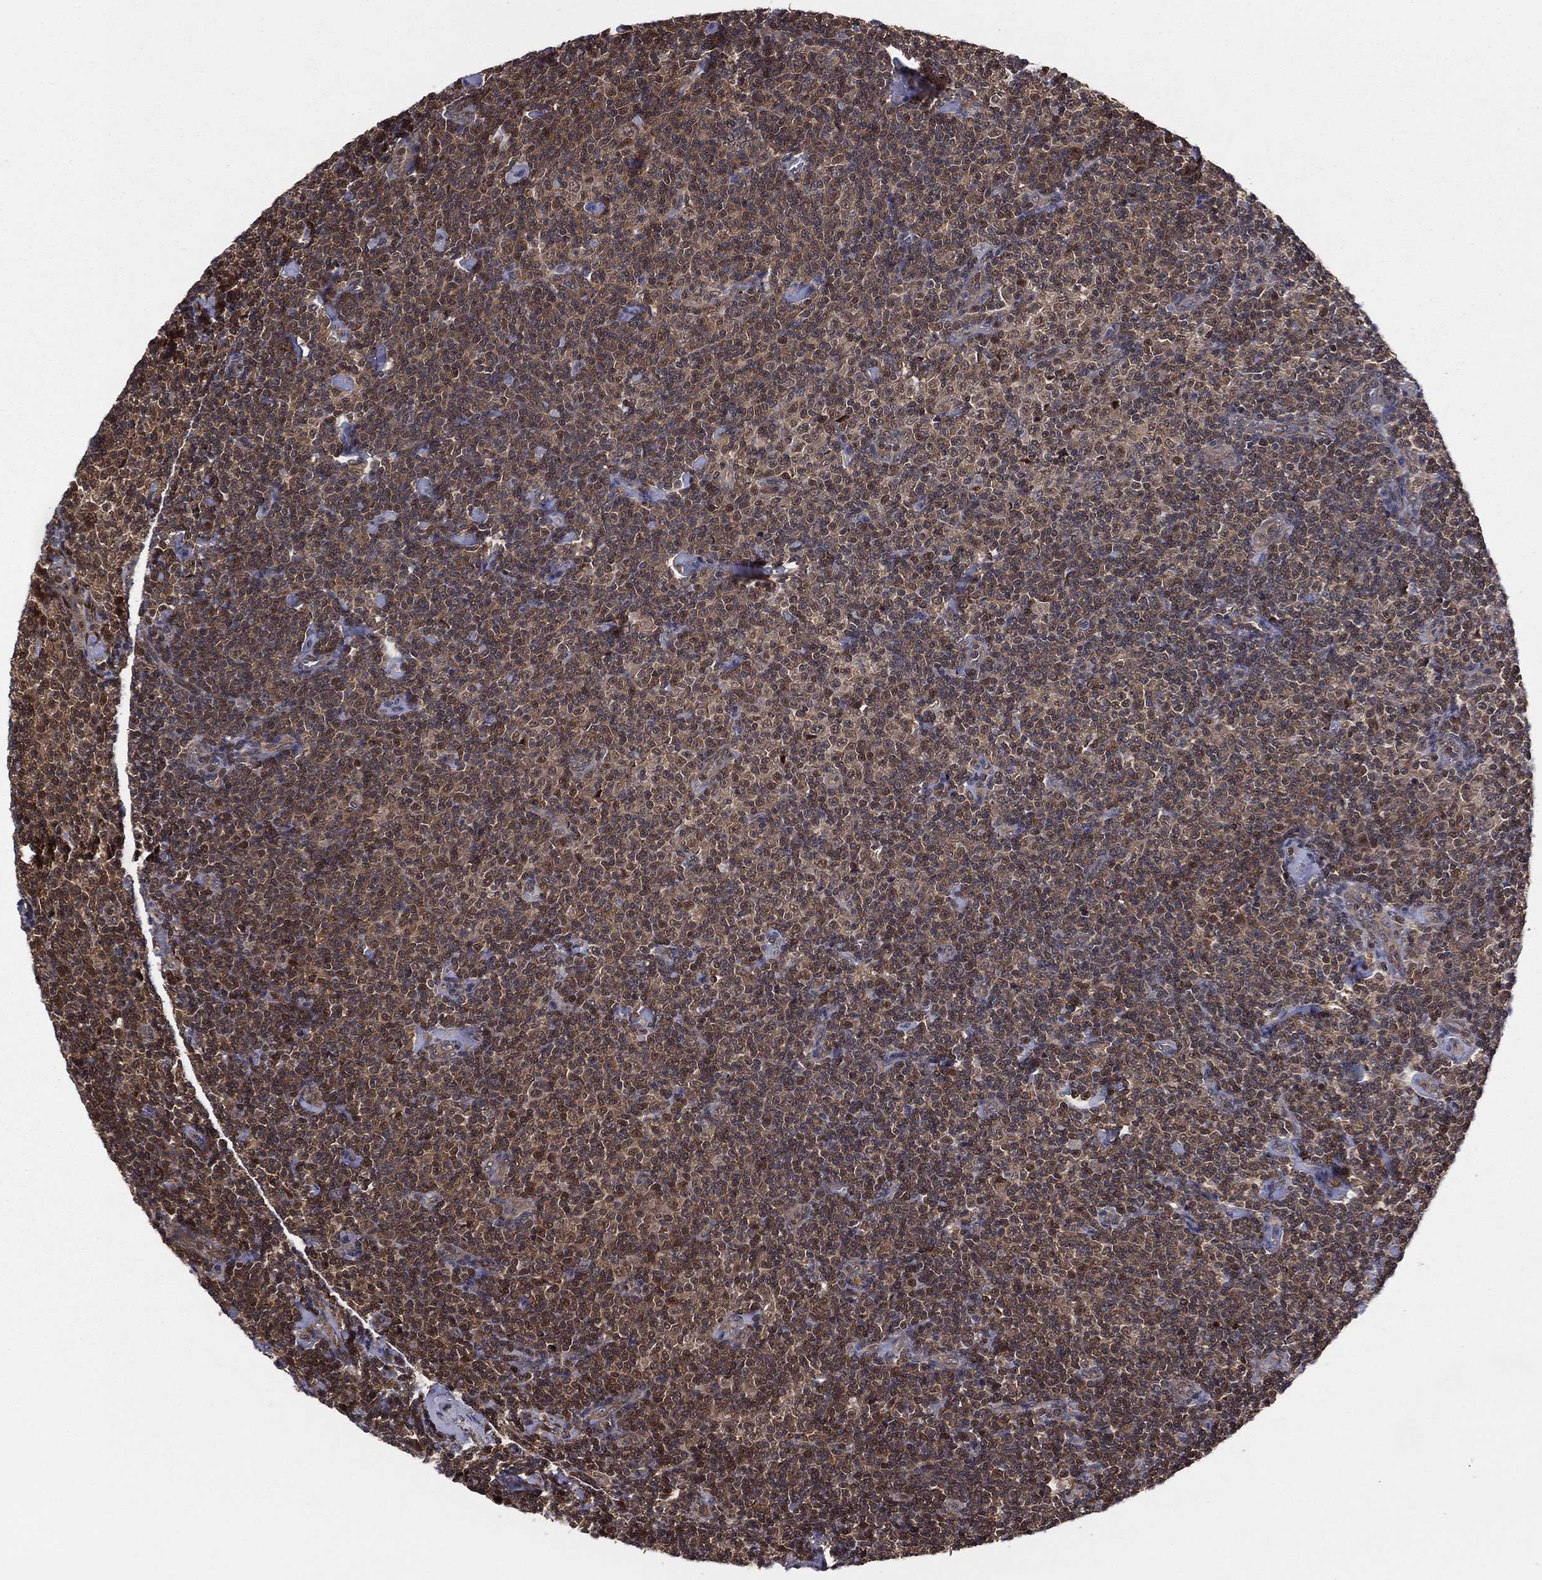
{"staining": {"intensity": "moderate", "quantity": "25%-75%", "location": "cytoplasmic/membranous,nuclear"}, "tissue": "lymphoma", "cell_type": "Tumor cells", "image_type": "cancer", "snomed": [{"axis": "morphology", "description": "Malignant lymphoma, non-Hodgkin's type, Low grade"}, {"axis": "topography", "description": "Lymph node"}], "caption": "Immunohistochemistry photomicrograph of neoplastic tissue: human lymphoma stained using immunohistochemistry (IHC) displays medium levels of moderate protein expression localized specifically in the cytoplasmic/membranous and nuclear of tumor cells, appearing as a cytoplasmic/membranous and nuclear brown color.", "gene": "ICOSLG", "patient": {"sex": "male", "age": 81}}